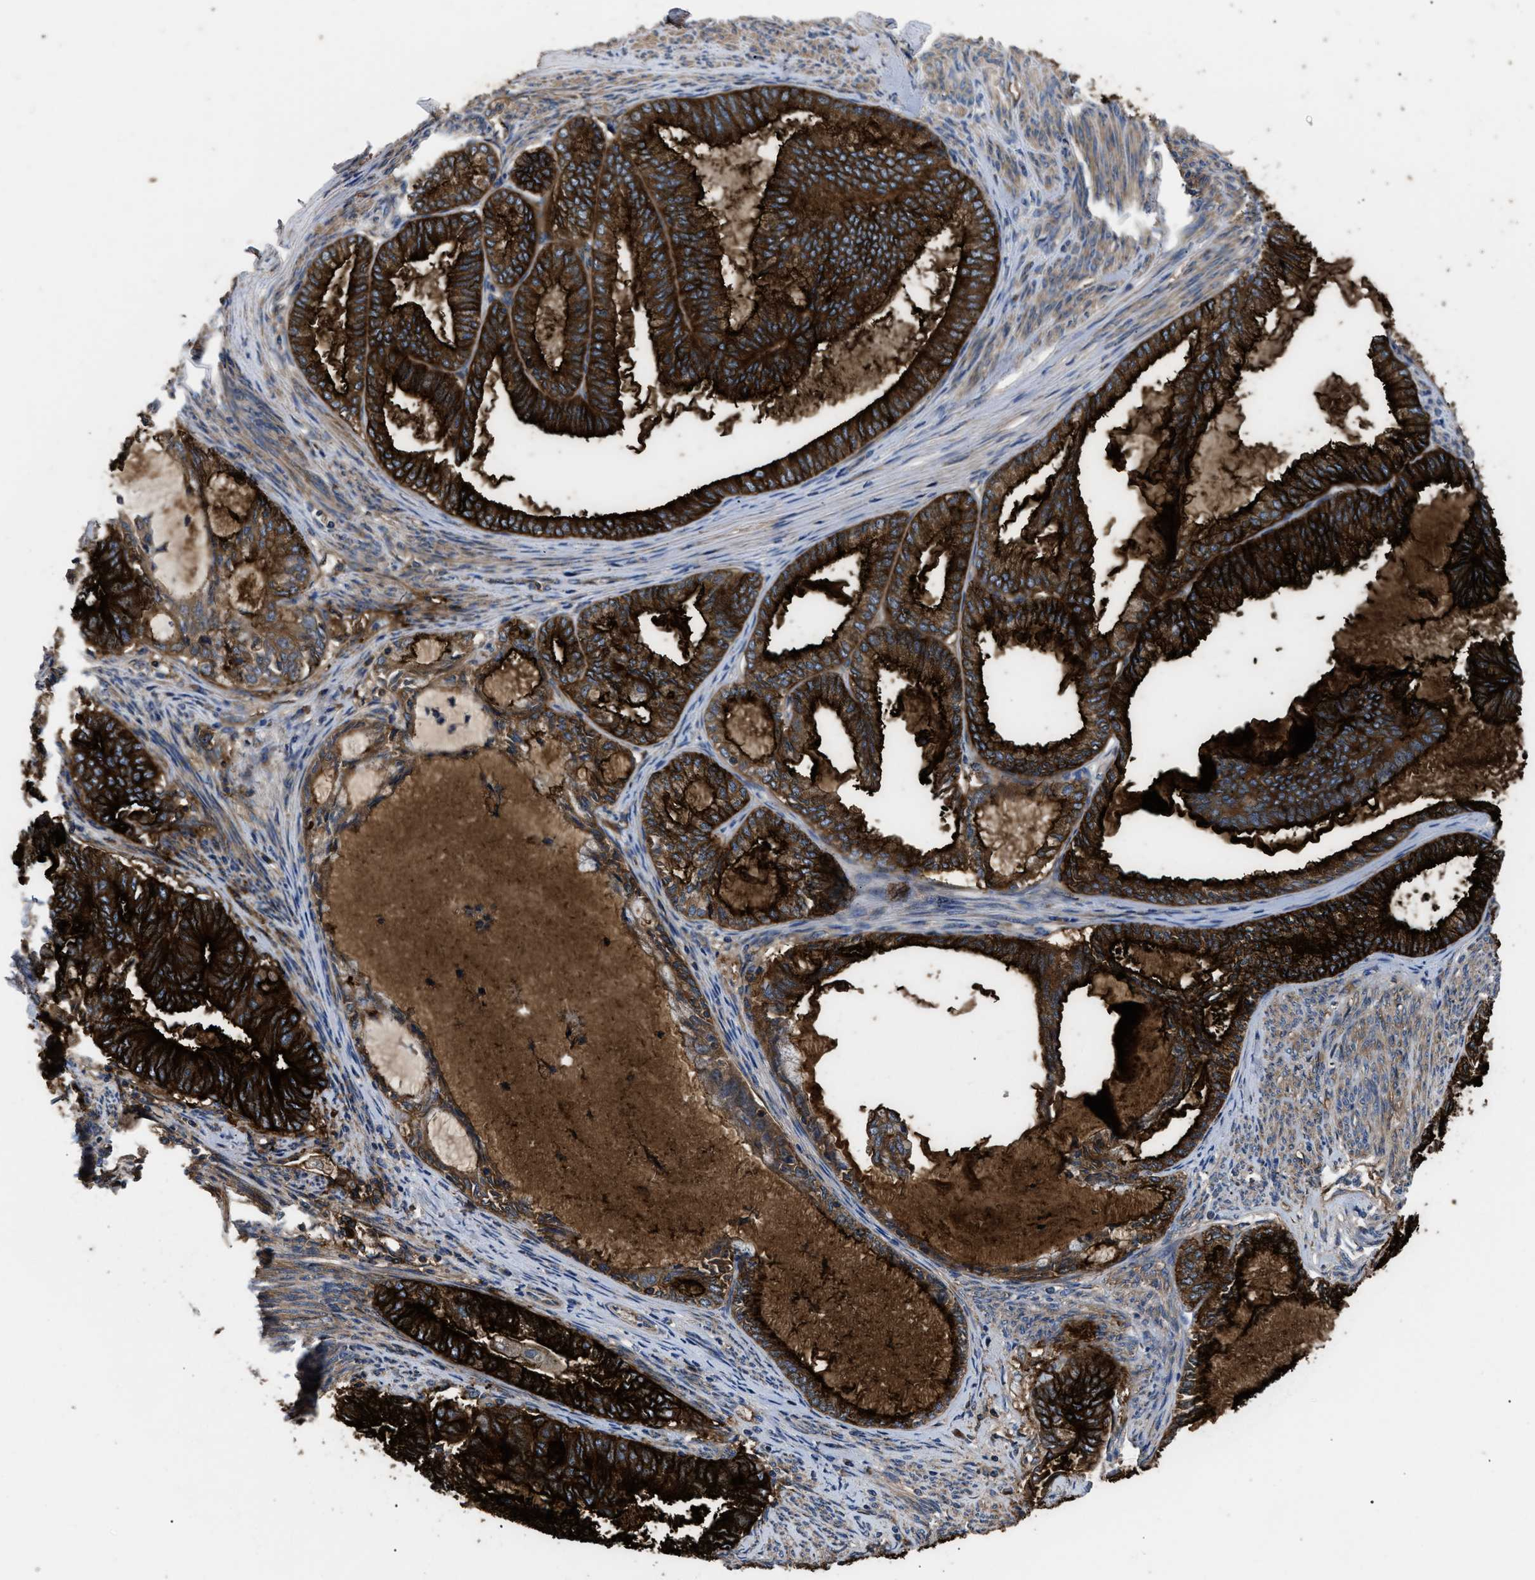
{"staining": {"intensity": "strong", "quantity": ">75%", "location": "cytoplasmic/membranous"}, "tissue": "endometrial cancer", "cell_type": "Tumor cells", "image_type": "cancer", "snomed": [{"axis": "morphology", "description": "Adenocarcinoma, NOS"}, {"axis": "topography", "description": "Endometrium"}], "caption": "A photomicrograph showing strong cytoplasmic/membranous positivity in about >75% of tumor cells in endometrial cancer (adenocarcinoma), as visualized by brown immunohistochemical staining.", "gene": "NT5E", "patient": {"sex": "female", "age": 86}}